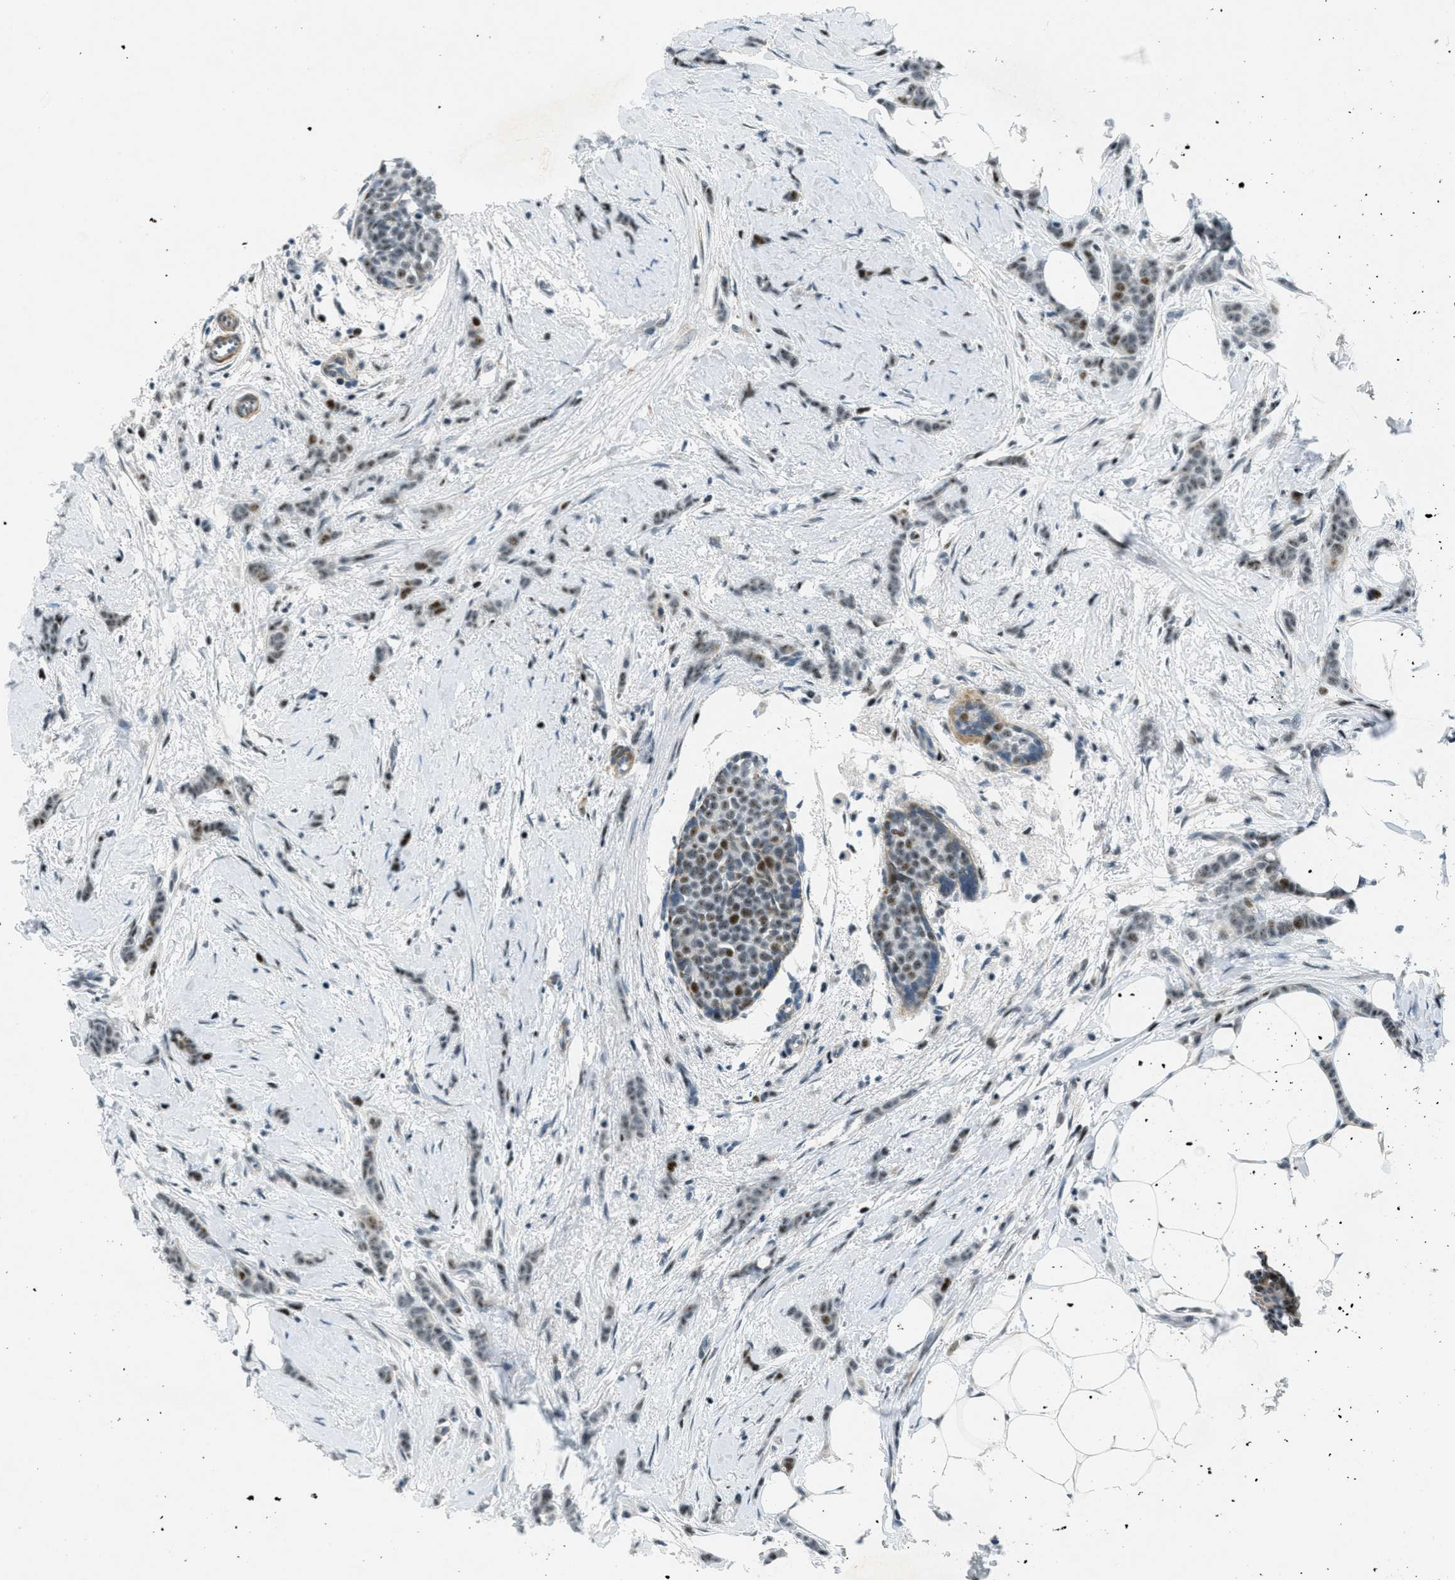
{"staining": {"intensity": "moderate", "quantity": "<25%", "location": "nuclear"}, "tissue": "breast cancer", "cell_type": "Tumor cells", "image_type": "cancer", "snomed": [{"axis": "morphology", "description": "Lobular carcinoma, in situ"}, {"axis": "morphology", "description": "Lobular carcinoma"}, {"axis": "topography", "description": "Breast"}], "caption": "A brown stain shows moderate nuclear positivity of a protein in human lobular carcinoma (breast) tumor cells. Immunohistochemistry stains the protein in brown and the nuclei are stained blue.", "gene": "ZDHHC23", "patient": {"sex": "female", "age": 41}}